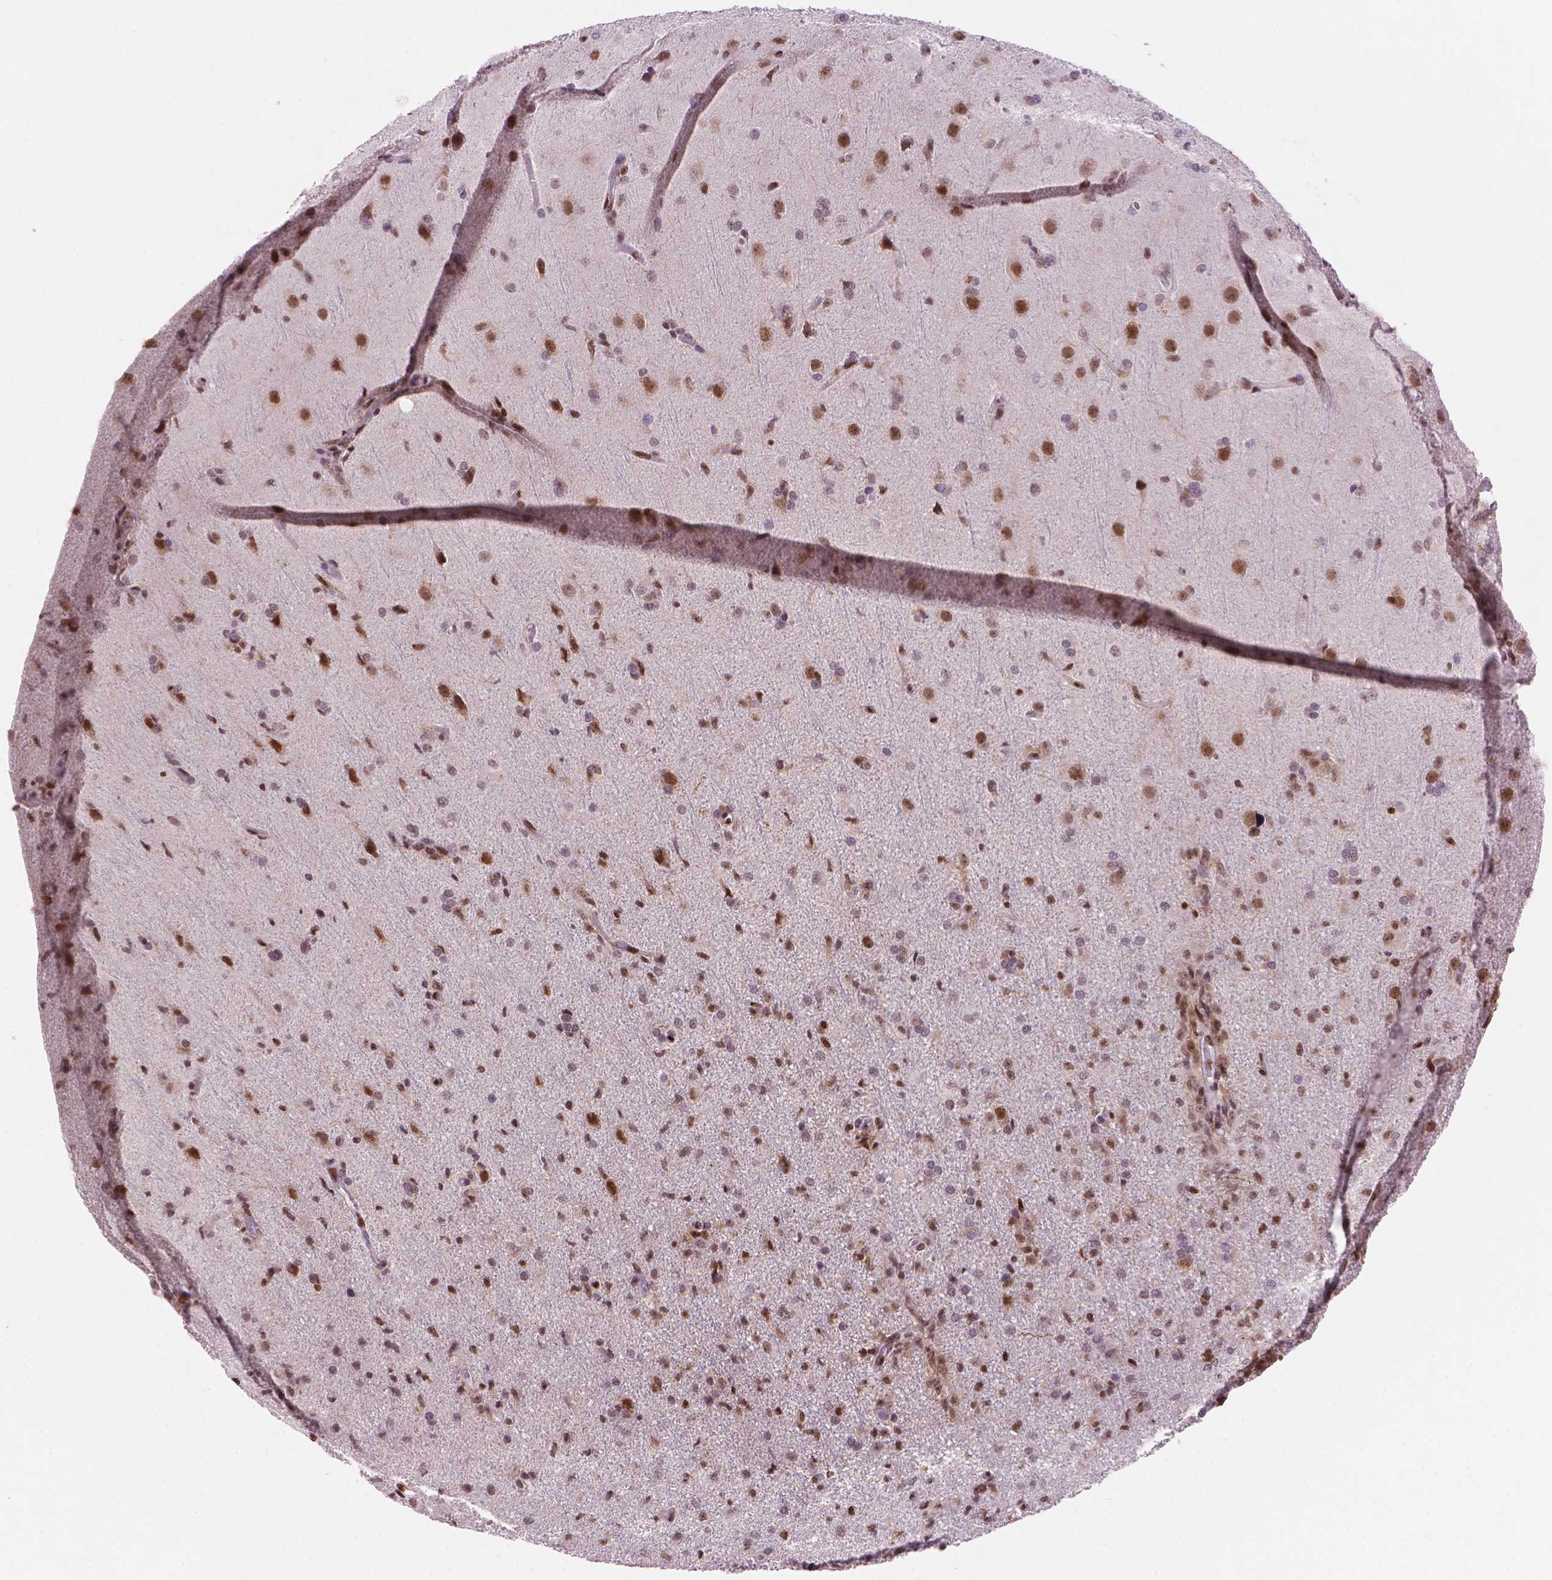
{"staining": {"intensity": "moderate", "quantity": ">75%", "location": "nuclear"}, "tissue": "glioma", "cell_type": "Tumor cells", "image_type": "cancer", "snomed": [{"axis": "morphology", "description": "Glioma, malignant, High grade"}, {"axis": "topography", "description": "Brain"}], "caption": "Glioma stained with DAB (3,3'-diaminobenzidine) immunohistochemistry shows medium levels of moderate nuclear staining in approximately >75% of tumor cells.", "gene": "UBN1", "patient": {"sex": "male", "age": 68}}